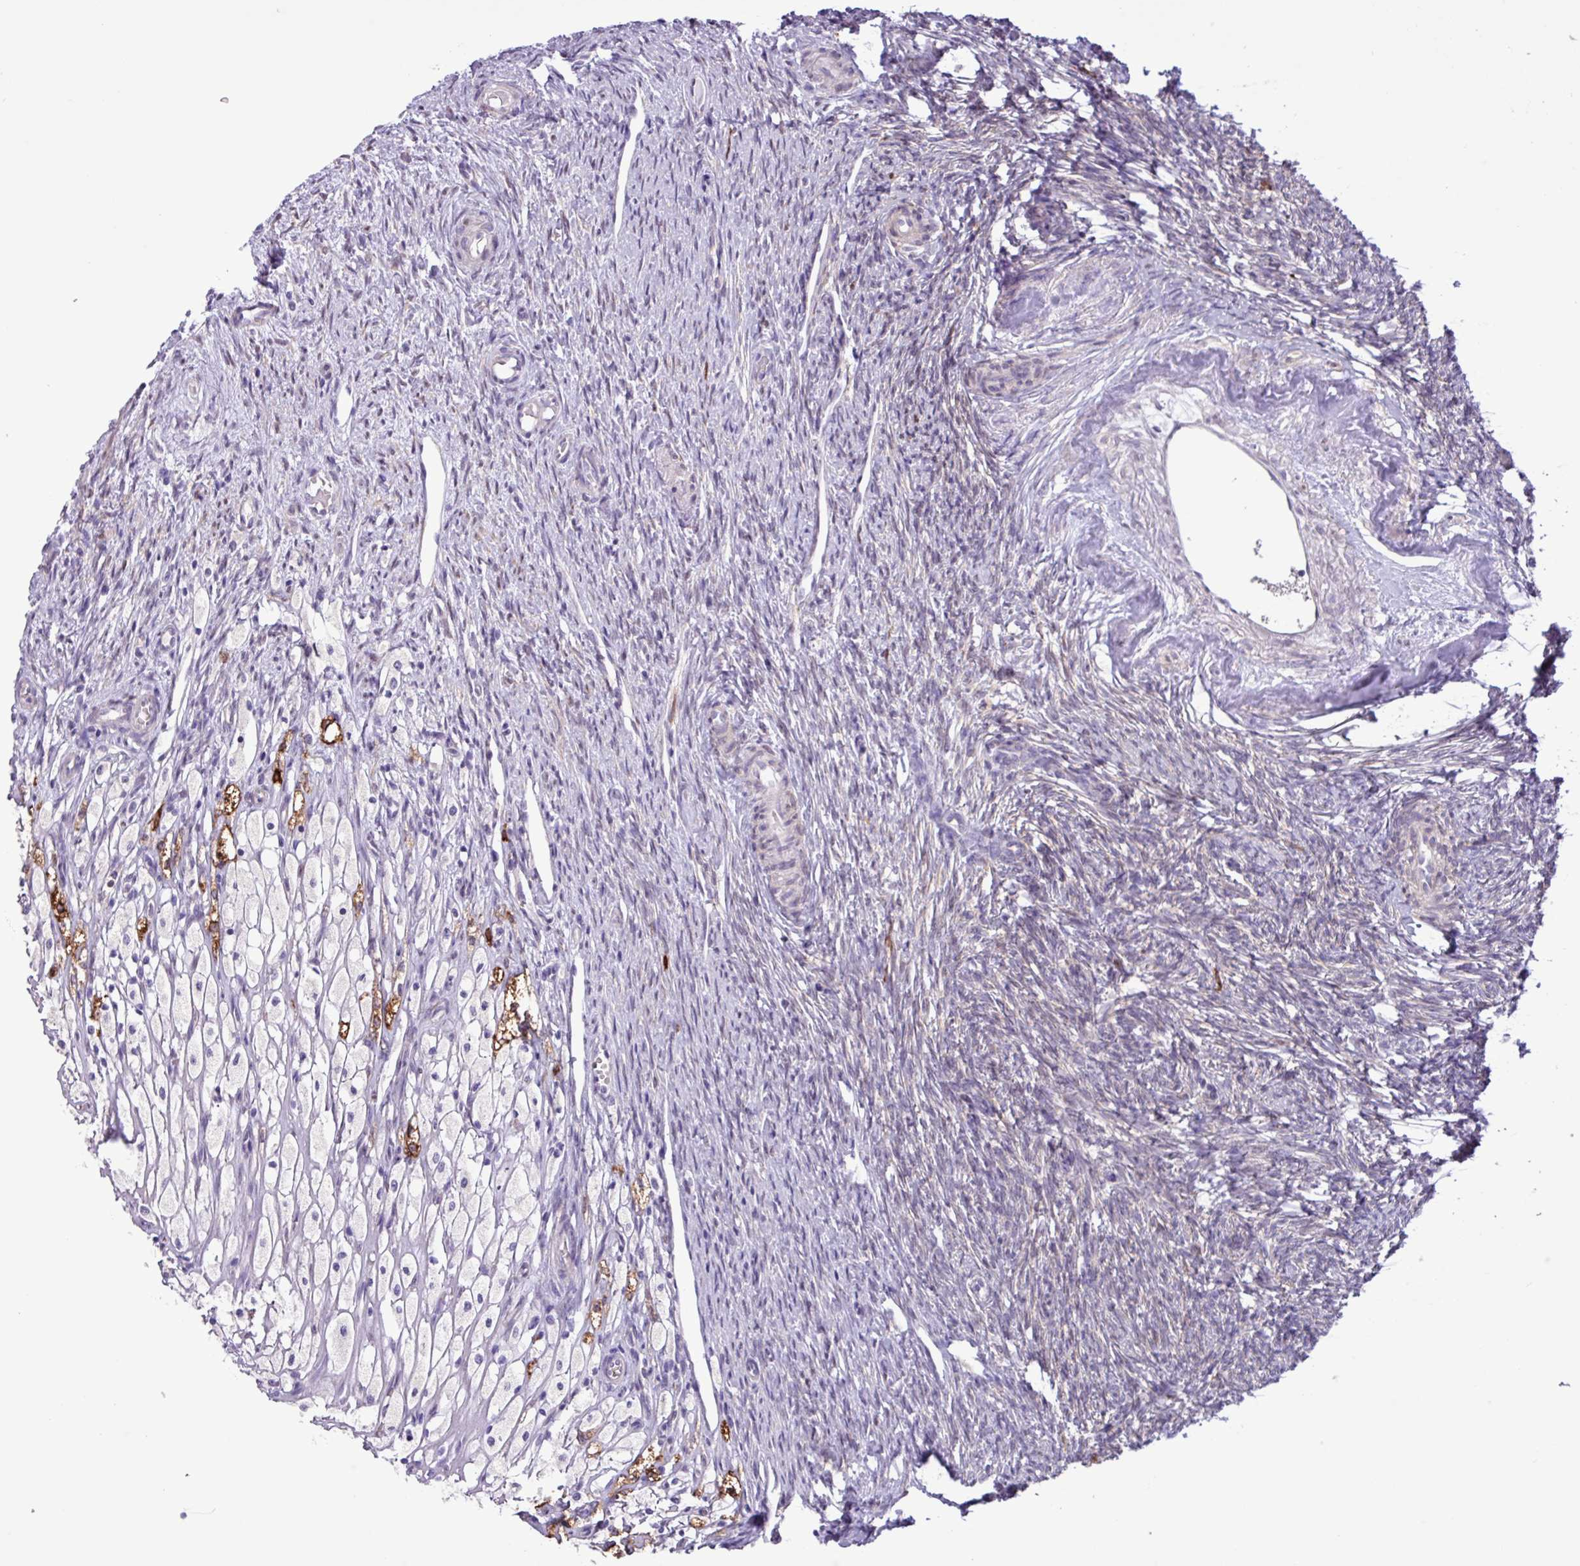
{"staining": {"intensity": "negative", "quantity": "none", "location": "none"}, "tissue": "ovary", "cell_type": "Follicle cells", "image_type": "normal", "snomed": [{"axis": "morphology", "description": "Normal tissue, NOS"}, {"axis": "topography", "description": "Ovary"}], "caption": "A photomicrograph of ovary stained for a protein shows no brown staining in follicle cells.", "gene": "SLC38A1", "patient": {"sex": "female", "age": 51}}